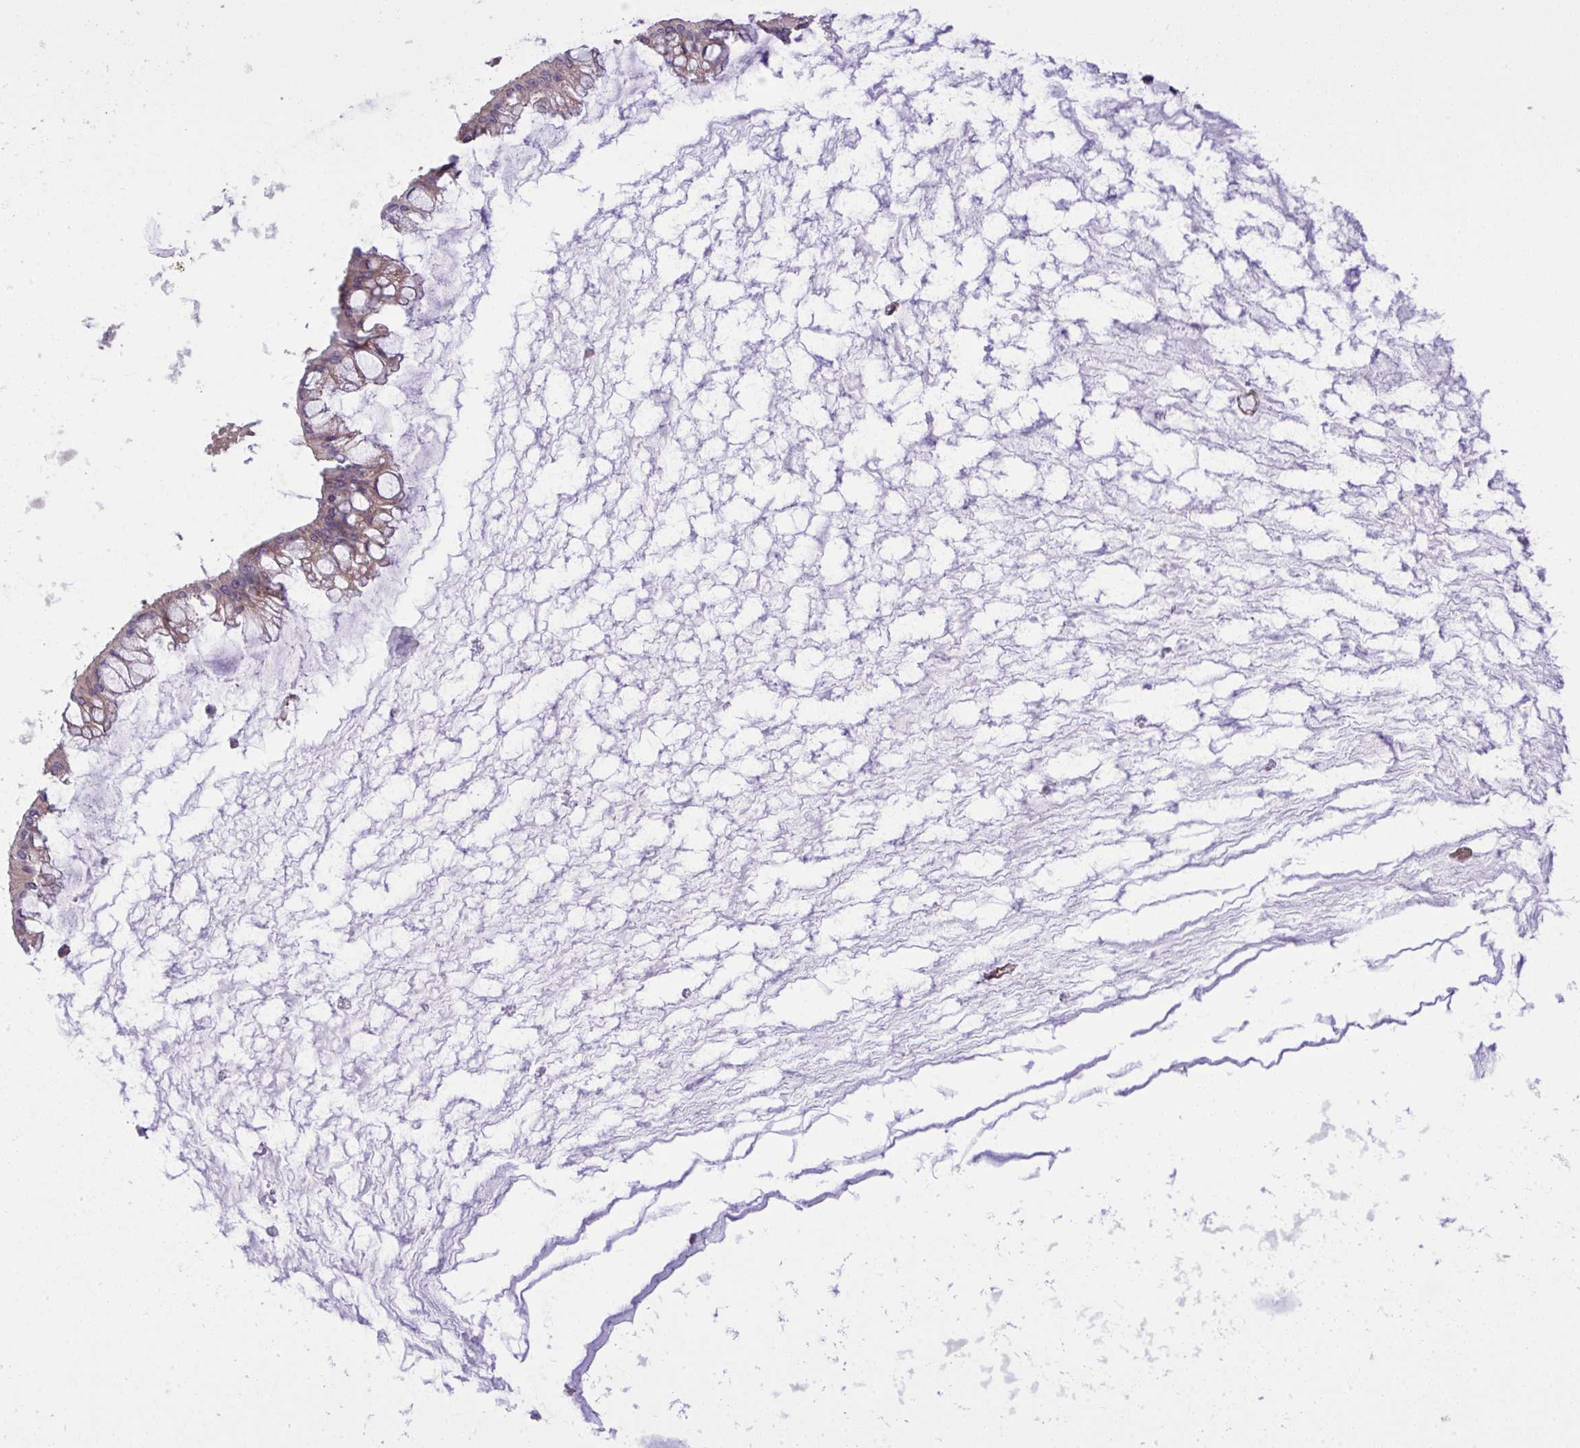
{"staining": {"intensity": "weak", "quantity": ">75%", "location": "cytoplasmic/membranous"}, "tissue": "ovarian cancer", "cell_type": "Tumor cells", "image_type": "cancer", "snomed": [{"axis": "morphology", "description": "Cystadenocarcinoma, mucinous, NOS"}, {"axis": "topography", "description": "Ovary"}], "caption": "Tumor cells demonstrate low levels of weak cytoplasmic/membranous staining in about >75% of cells in human mucinous cystadenocarcinoma (ovarian).", "gene": "GRB14", "patient": {"sex": "female", "age": 73}}